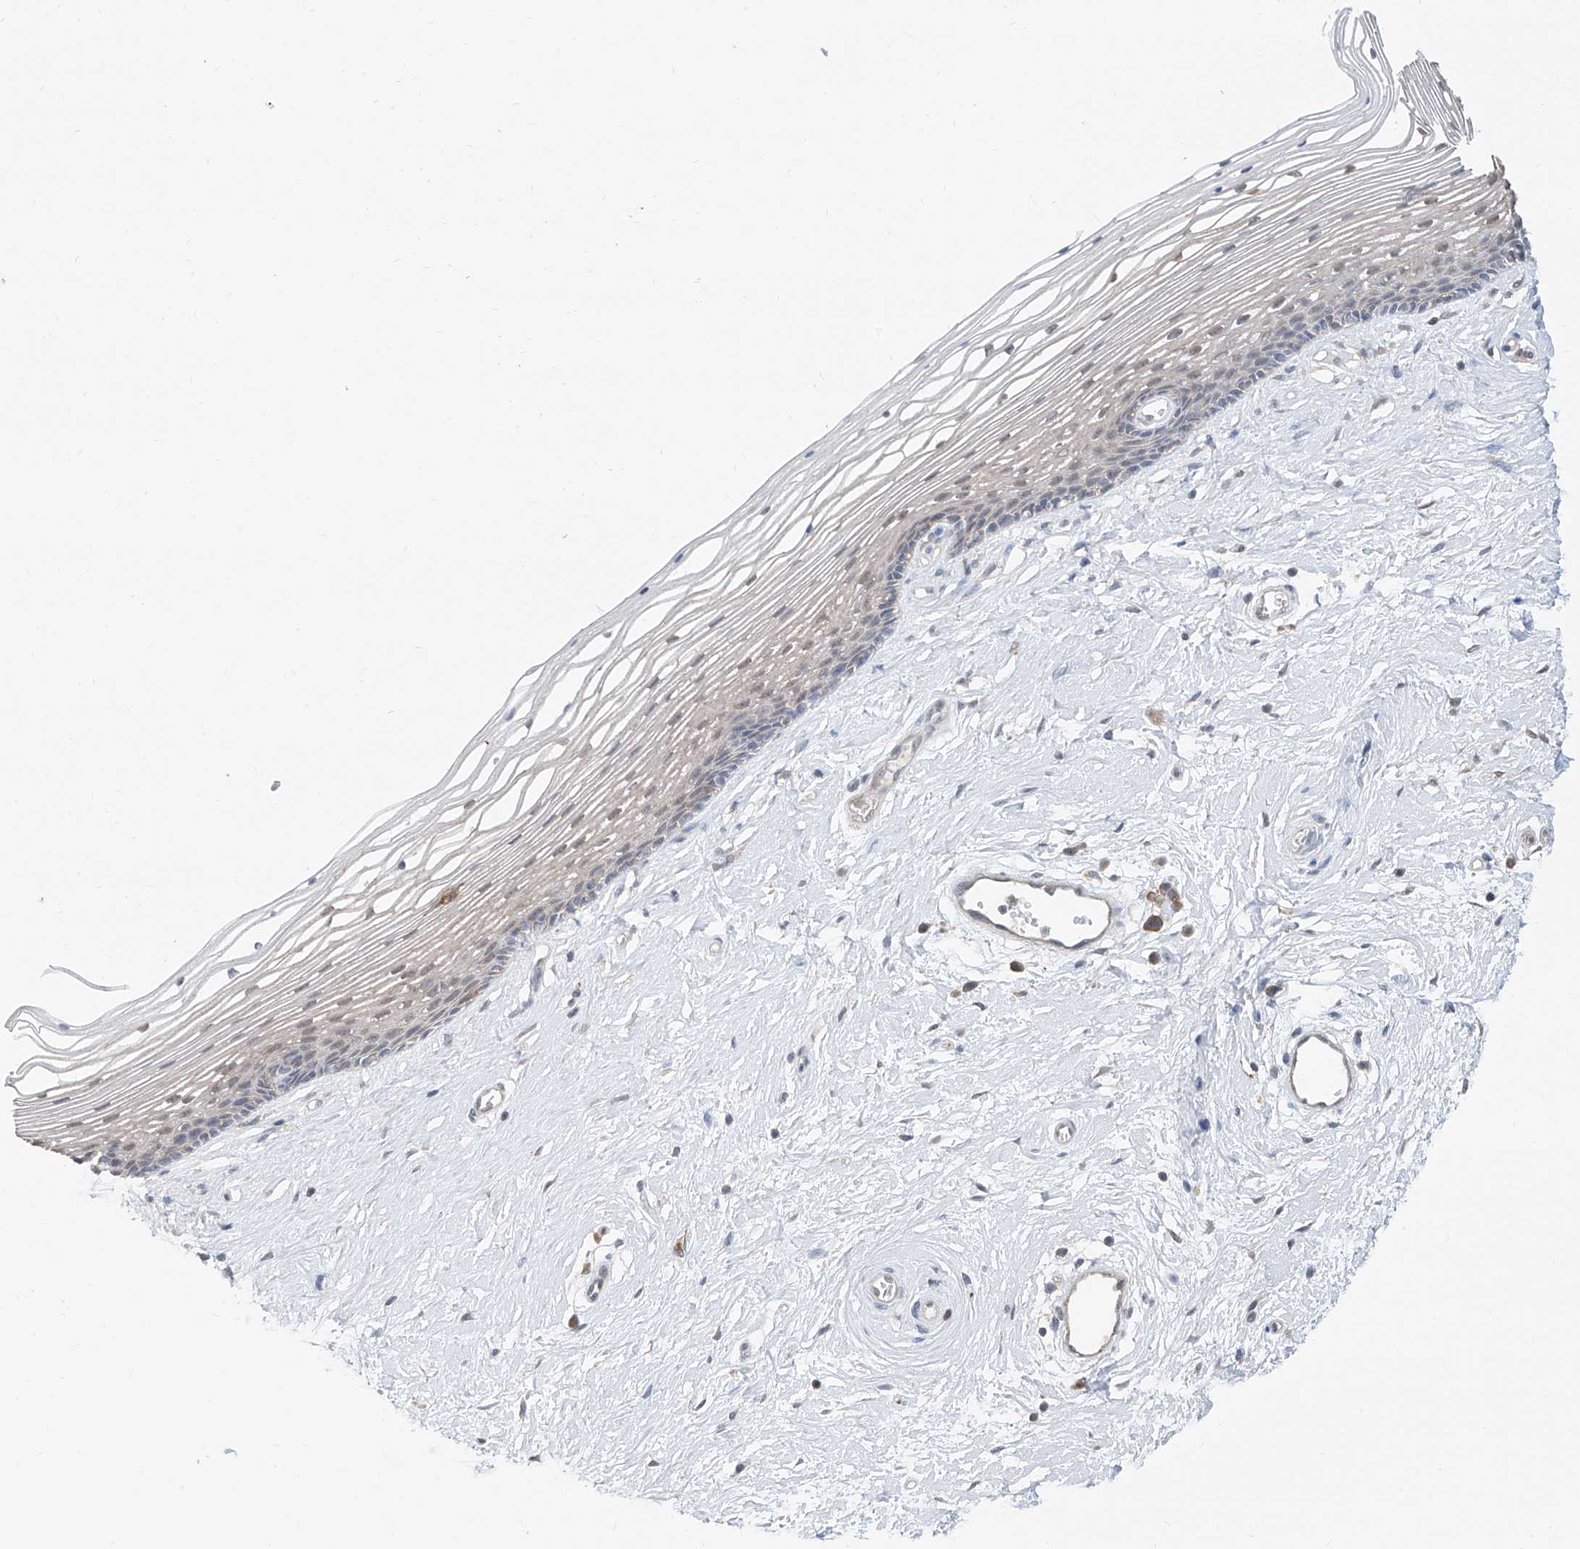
{"staining": {"intensity": "weak", "quantity": "25%-75%", "location": "nuclear"}, "tissue": "vagina", "cell_type": "Squamous epithelial cells", "image_type": "normal", "snomed": [{"axis": "morphology", "description": "Normal tissue, NOS"}, {"axis": "topography", "description": "Vagina"}], "caption": "Vagina was stained to show a protein in brown. There is low levels of weak nuclear staining in approximately 25%-75% of squamous epithelial cells. The staining is performed using DAB (3,3'-diaminobenzidine) brown chromogen to label protein expression. The nuclei are counter-stained blue using hematoxylin.", "gene": "KCNK10", "patient": {"sex": "female", "age": 46}}